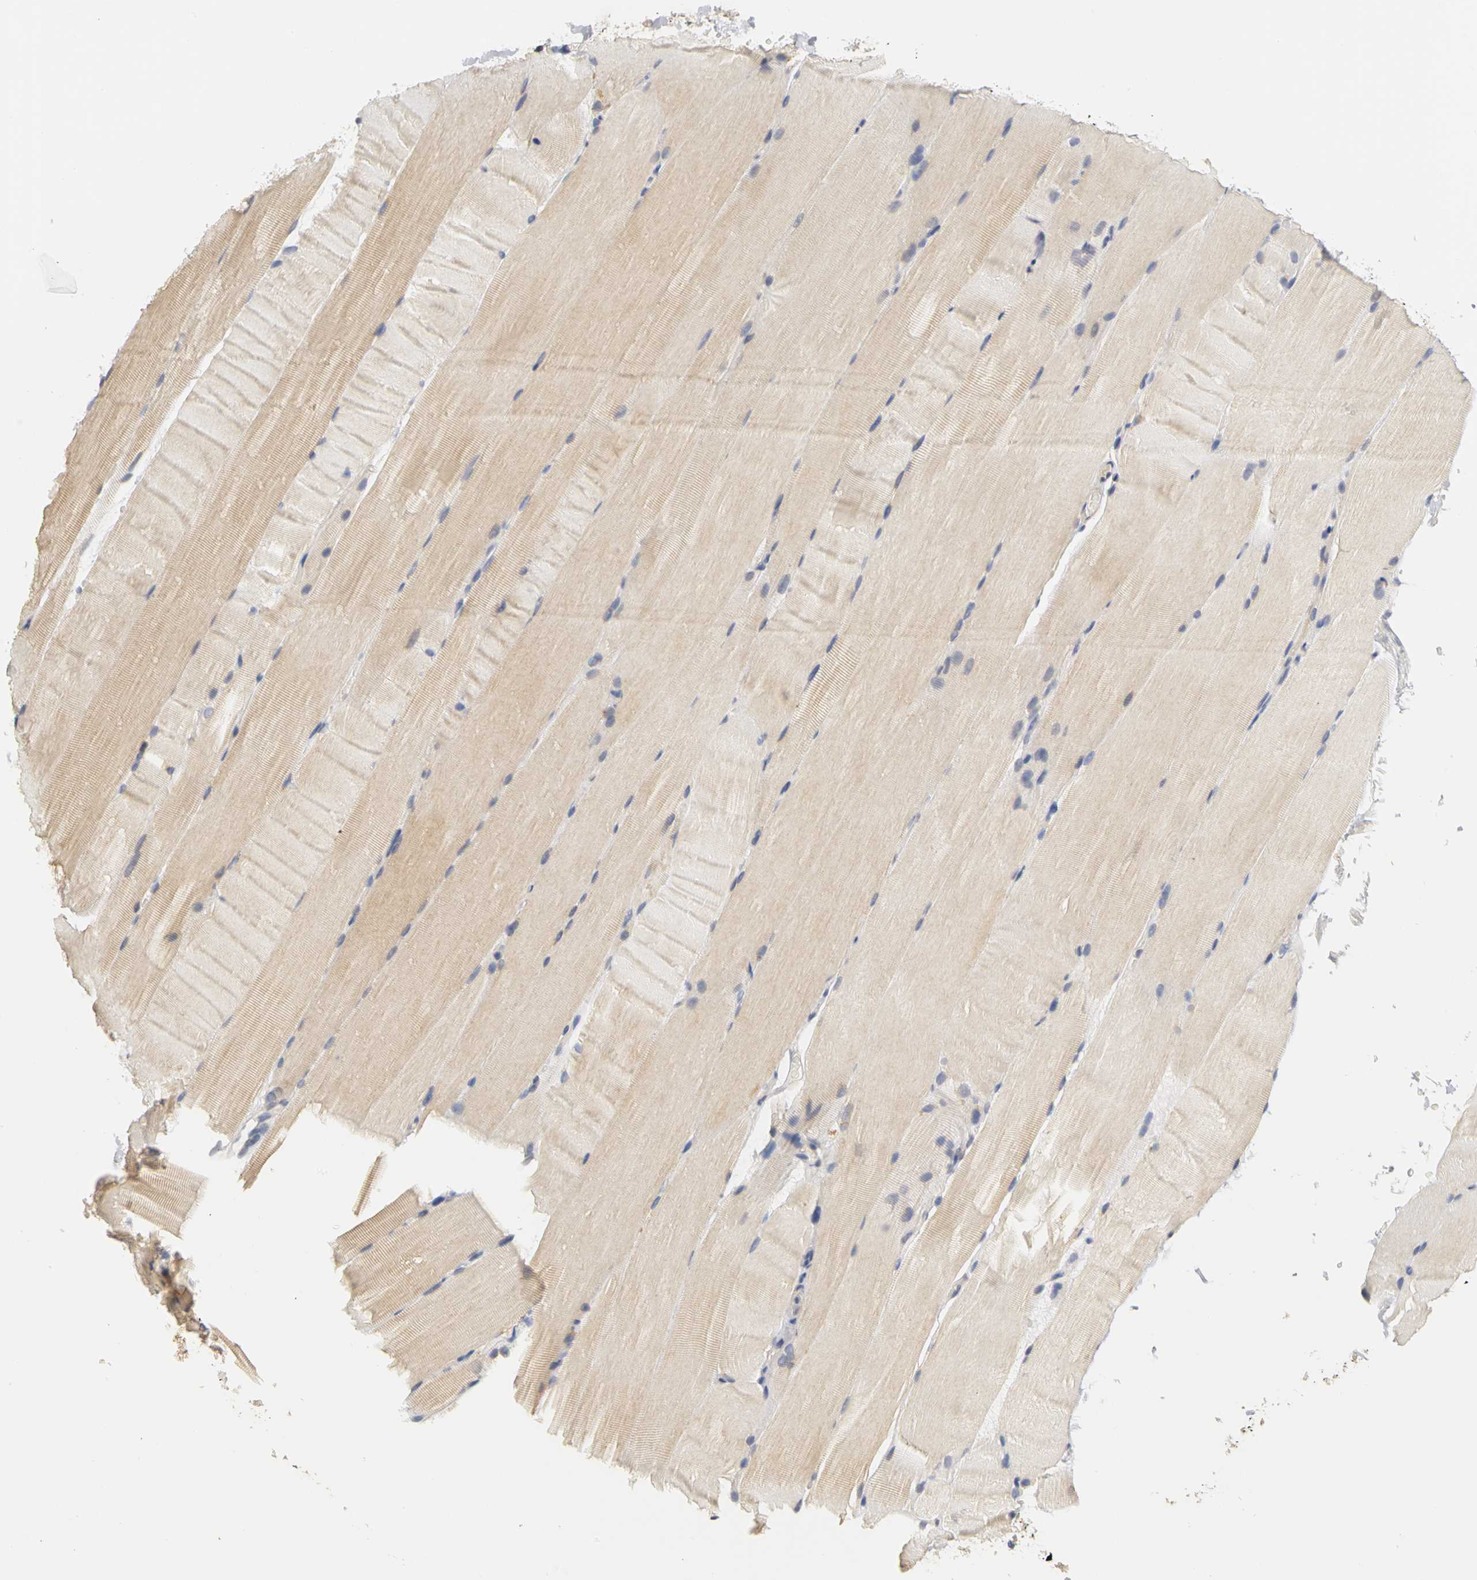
{"staining": {"intensity": "weak", "quantity": "25%-75%", "location": "cytoplasmic/membranous"}, "tissue": "skeletal muscle", "cell_type": "Myocytes", "image_type": "normal", "snomed": [{"axis": "morphology", "description": "Normal tissue, NOS"}, {"axis": "topography", "description": "Skeletal muscle"}, {"axis": "topography", "description": "Parathyroid gland"}], "caption": "Protein positivity by immunohistochemistry reveals weak cytoplasmic/membranous expression in approximately 25%-75% of myocytes in unremarkable skeletal muscle. Nuclei are stained in blue.", "gene": "PGR", "patient": {"sex": "female", "age": 37}}